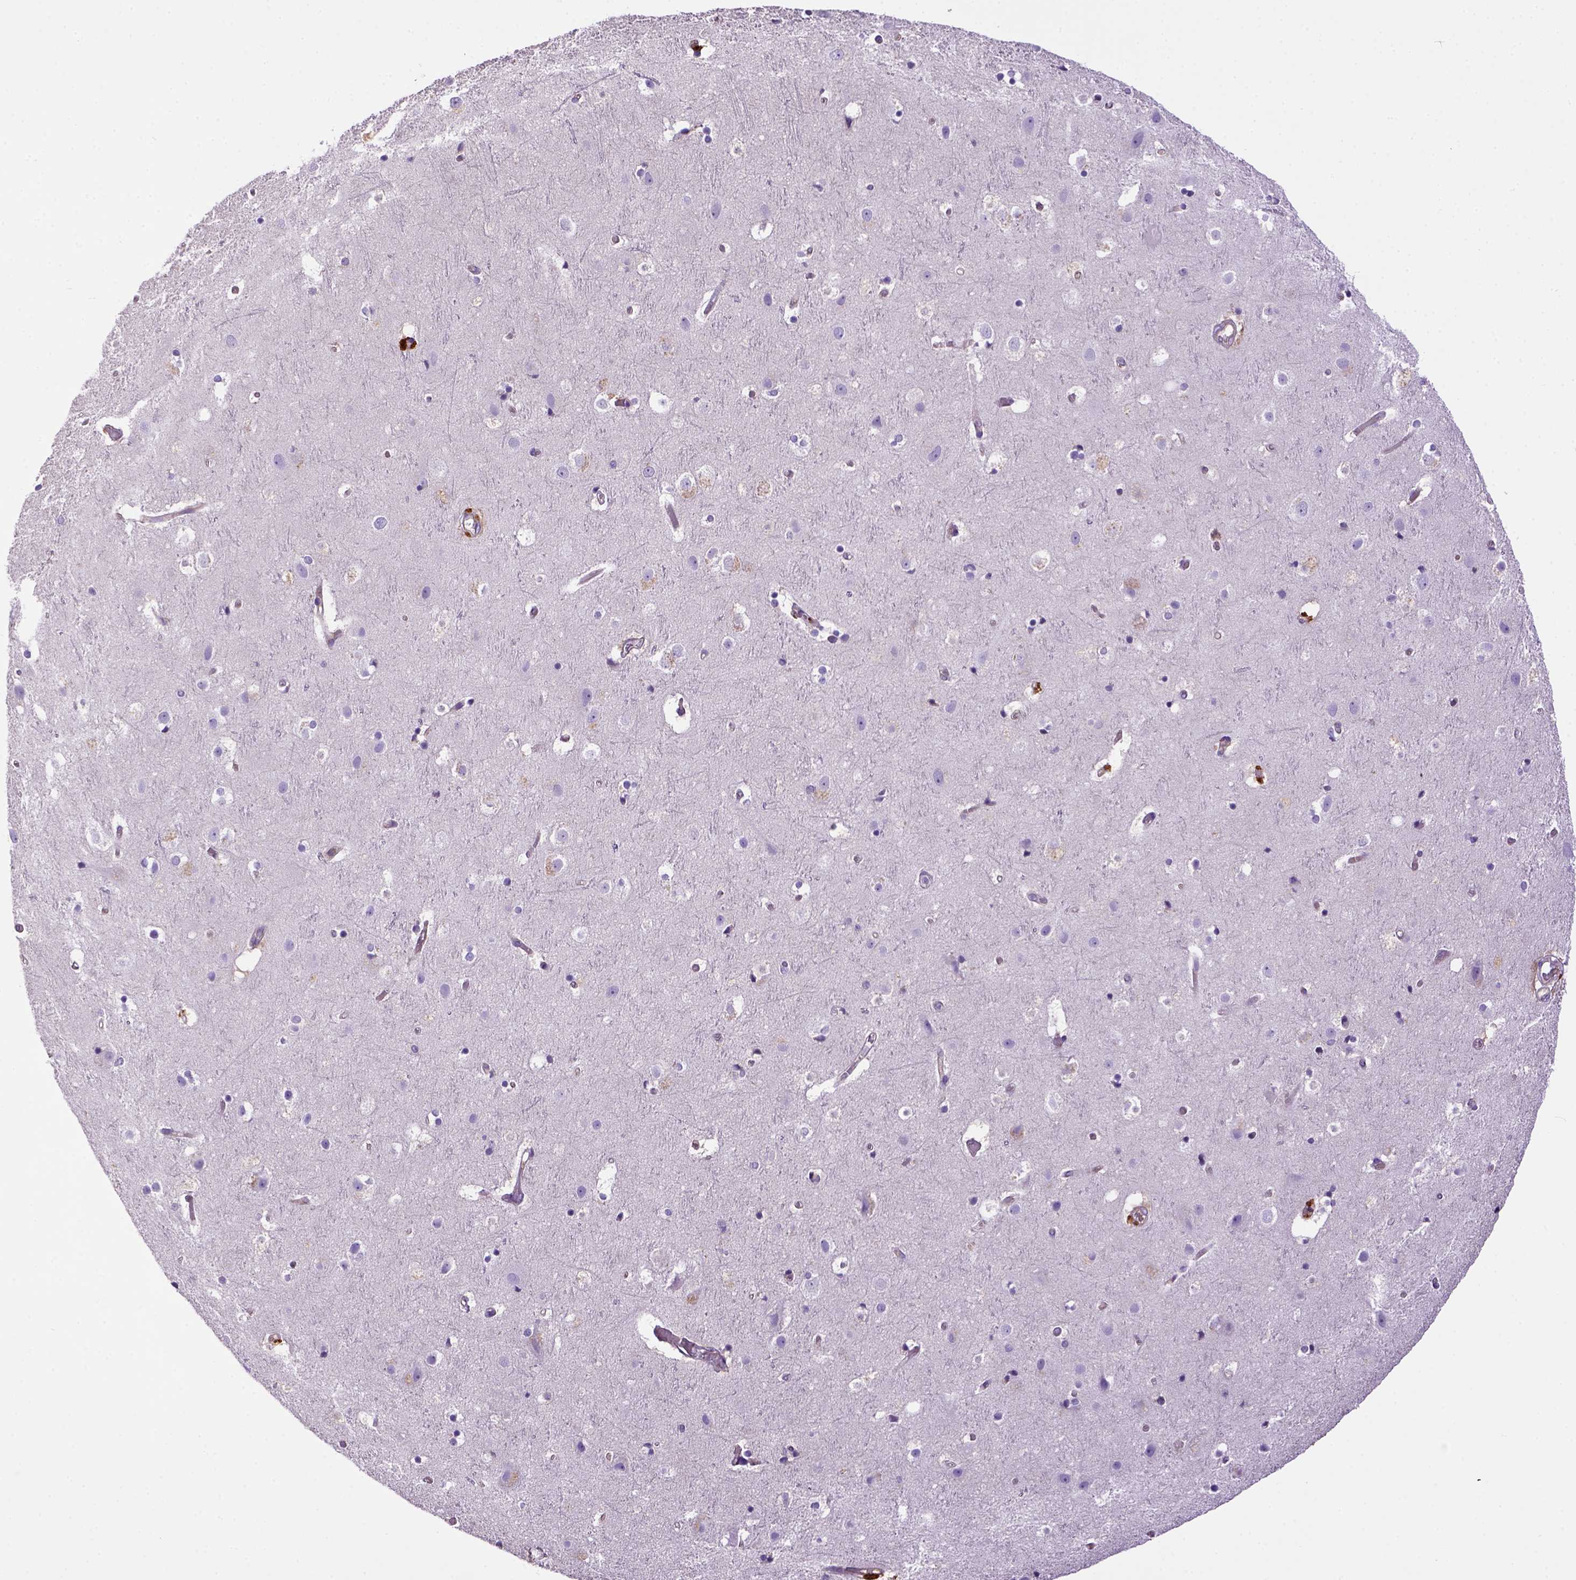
{"staining": {"intensity": "negative", "quantity": "none", "location": "none"}, "tissue": "cerebral cortex", "cell_type": "Endothelial cells", "image_type": "normal", "snomed": [{"axis": "morphology", "description": "Normal tissue, NOS"}, {"axis": "topography", "description": "Cerebral cortex"}], "caption": "Immunohistochemical staining of unremarkable human cerebral cortex reveals no significant positivity in endothelial cells.", "gene": "DEPDC1B", "patient": {"sex": "female", "age": 52}}